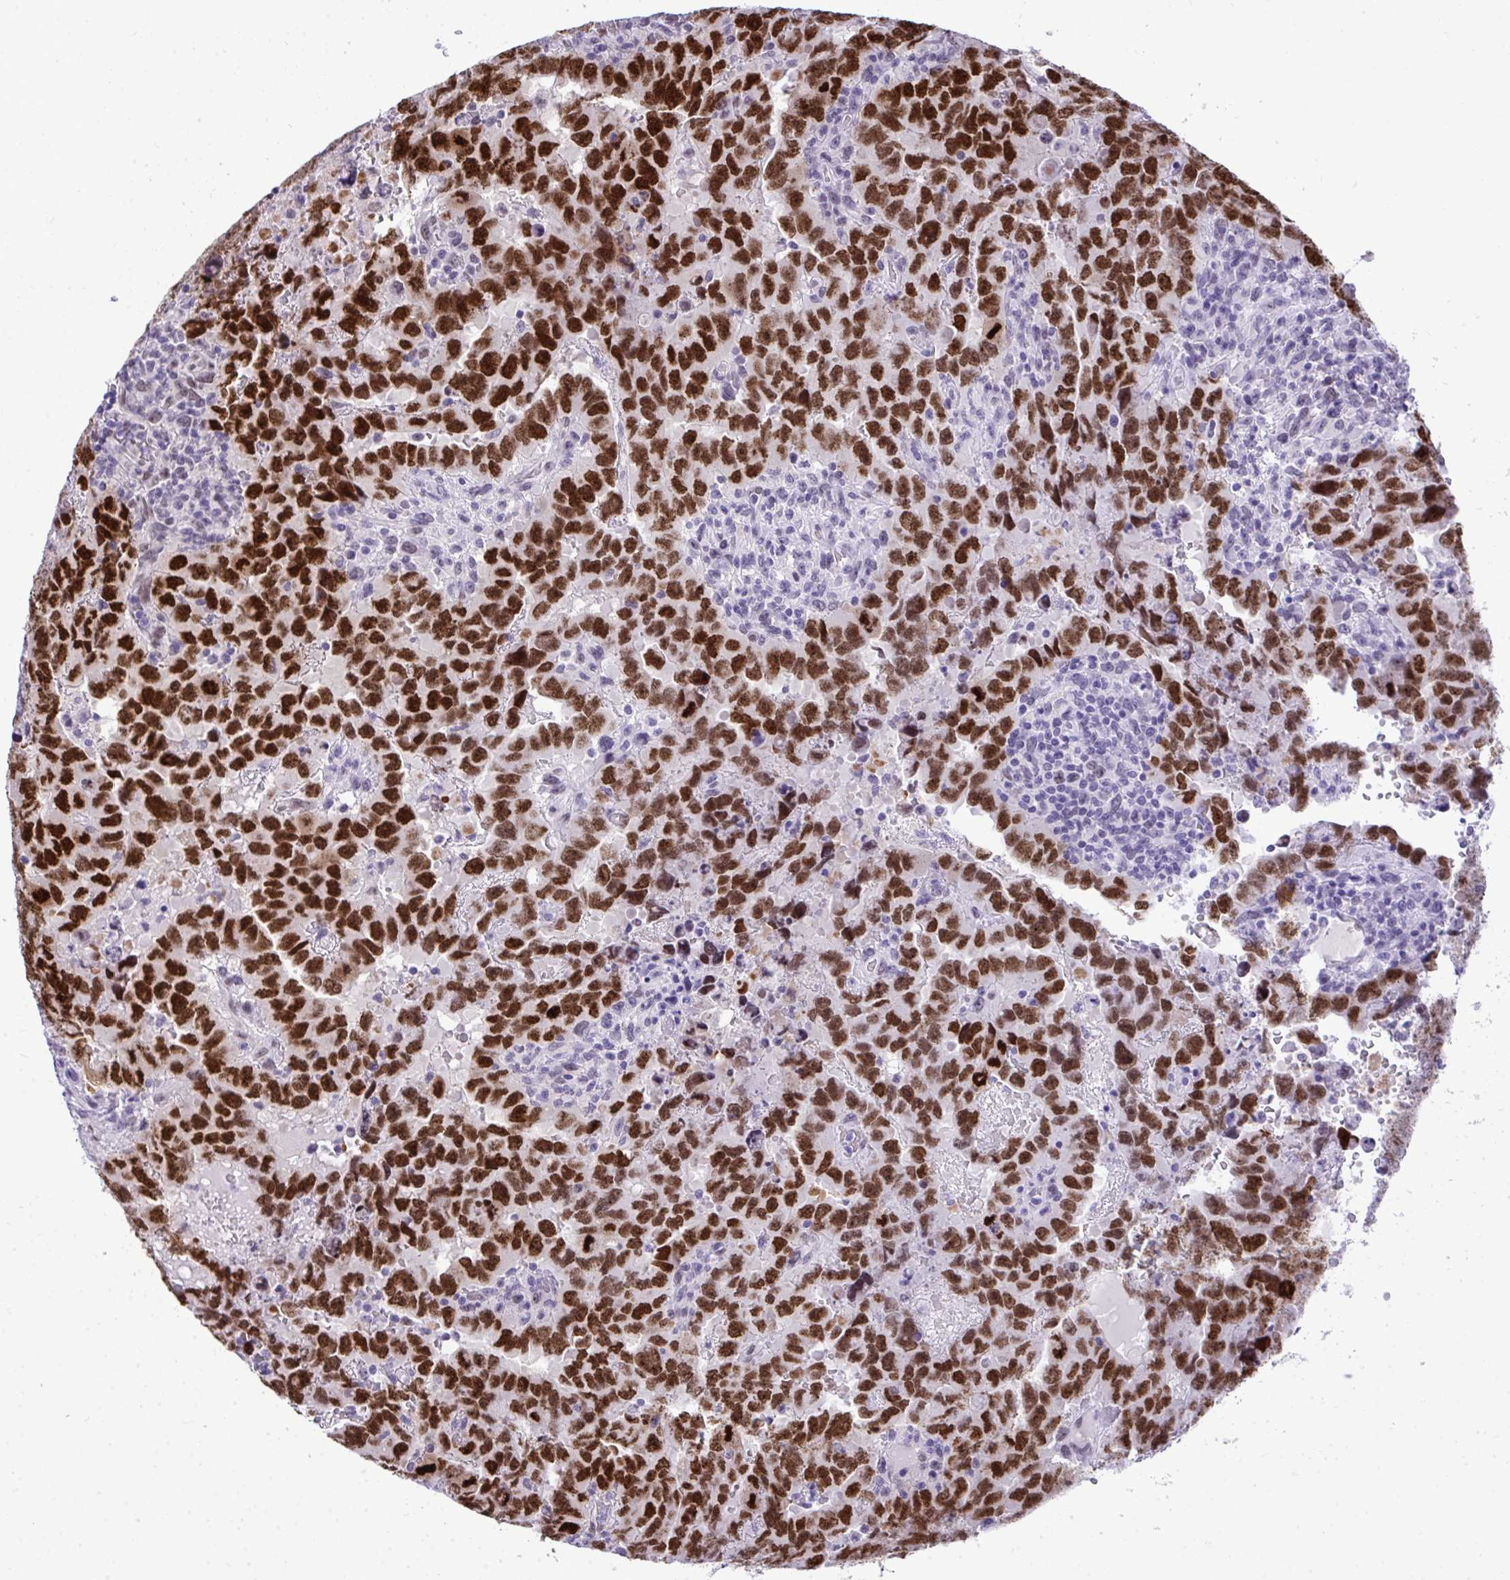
{"staining": {"intensity": "strong", "quantity": ">75%", "location": "nuclear"}, "tissue": "testis cancer", "cell_type": "Tumor cells", "image_type": "cancer", "snomed": [{"axis": "morphology", "description": "Carcinoma, Embryonal, NOS"}, {"axis": "topography", "description": "Testis"}], "caption": "High-magnification brightfield microscopy of testis embryonal carcinoma stained with DAB (3,3'-diaminobenzidine) (brown) and counterstained with hematoxylin (blue). tumor cells exhibit strong nuclear positivity is present in approximately>75% of cells. The protein of interest is stained brown, and the nuclei are stained in blue (DAB IHC with brightfield microscopy, high magnification).", "gene": "TEAD4", "patient": {"sex": "male", "age": 24}}